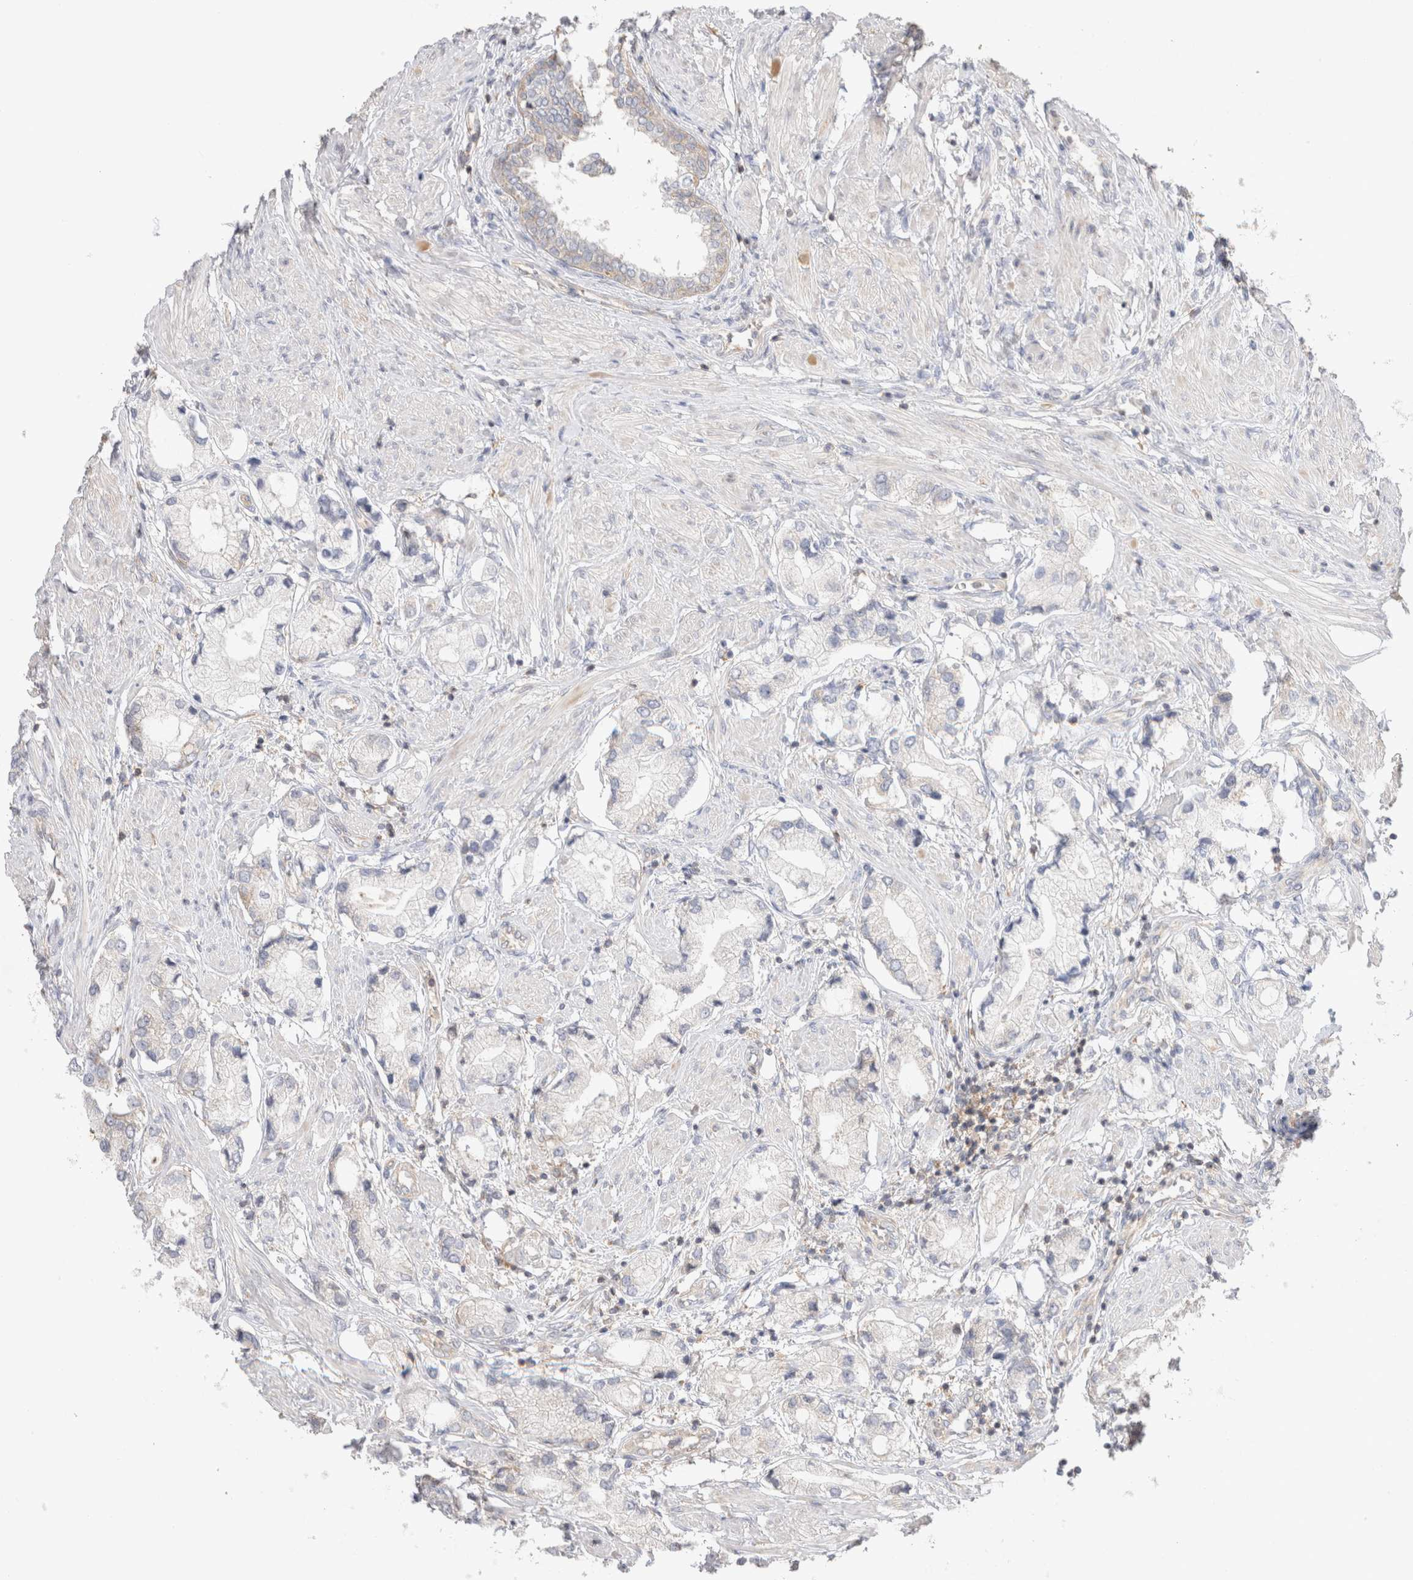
{"staining": {"intensity": "weak", "quantity": "25%-75%", "location": "cytoplasmic/membranous"}, "tissue": "prostate cancer", "cell_type": "Tumor cells", "image_type": "cancer", "snomed": [{"axis": "morphology", "description": "Adenocarcinoma, Low grade"}, {"axis": "topography", "description": "Prostate"}], "caption": "IHC staining of prostate cancer, which displays low levels of weak cytoplasmic/membranous positivity in approximately 25%-75% of tumor cells indicating weak cytoplasmic/membranous protein expression. The staining was performed using DAB (3,3'-diaminobenzidine) (brown) for protein detection and nuclei were counterstained in hematoxylin (blue).", "gene": "ZNF23", "patient": {"sex": "male", "age": 71}}